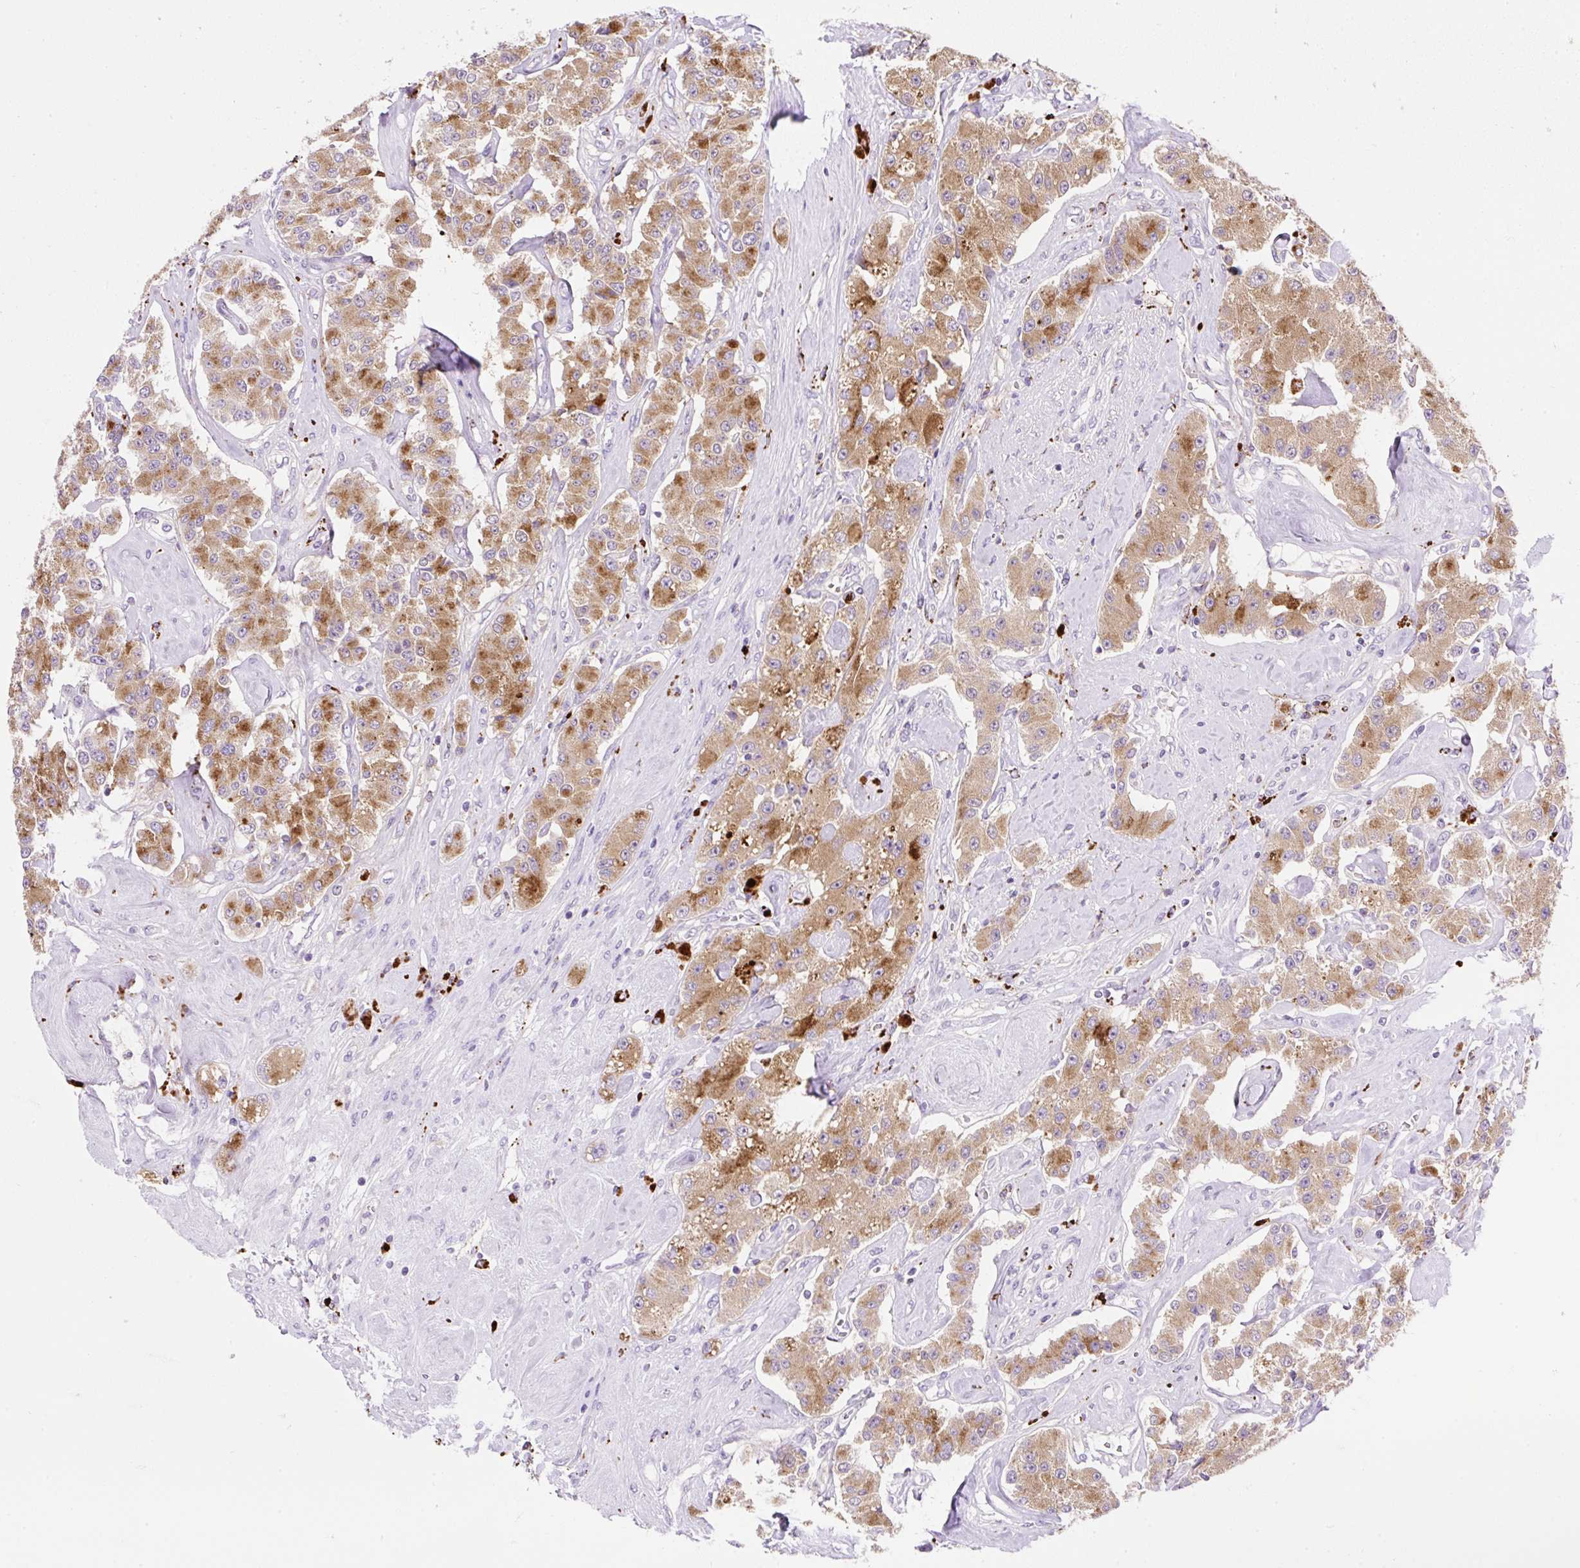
{"staining": {"intensity": "strong", "quantity": ">75%", "location": "cytoplasmic/membranous"}, "tissue": "carcinoid", "cell_type": "Tumor cells", "image_type": "cancer", "snomed": [{"axis": "morphology", "description": "Carcinoid, malignant, NOS"}, {"axis": "topography", "description": "Pancreas"}], "caption": "The image displays staining of malignant carcinoid, revealing strong cytoplasmic/membranous protein staining (brown color) within tumor cells. (IHC, brightfield microscopy, high magnification).", "gene": "HEXB", "patient": {"sex": "male", "age": 41}}